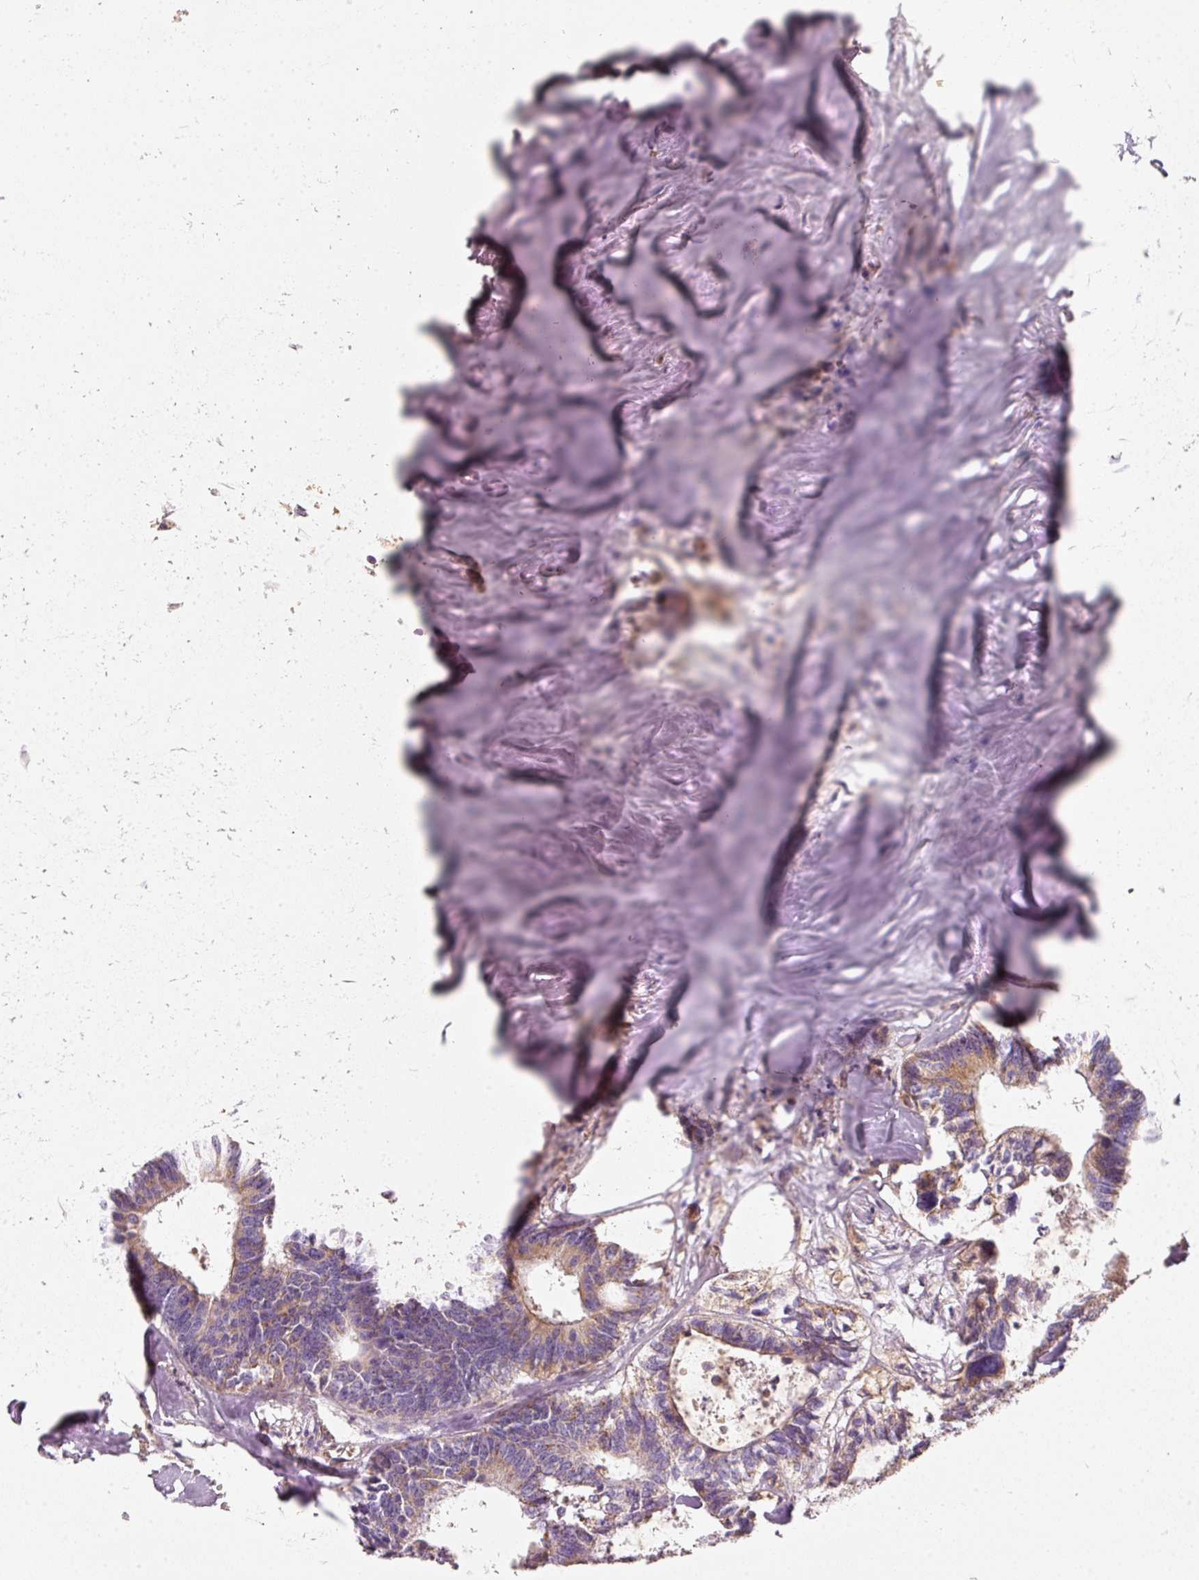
{"staining": {"intensity": "weak", "quantity": "25%-75%", "location": "cytoplasmic/membranous"}, "tissue": "colorectal cancer", "cell_type": "Tumor cells", "image_type": "cancer", "snomed": [{"axis": "morphology", "description": "Adenocarcinoma, NOS"}, {"axis": "topography", "description": "Colon"}, {"axis": "topography", "description": "Rectum"}], "caption": "A low amount of weak cytoplasmic/membranous staining is seen in about 25%-75% of tumor cells in adenocarcinoma (colorectal) tissue.", "gene": "IQGAP2", "patient": {"sex": "male", "age": 57}}